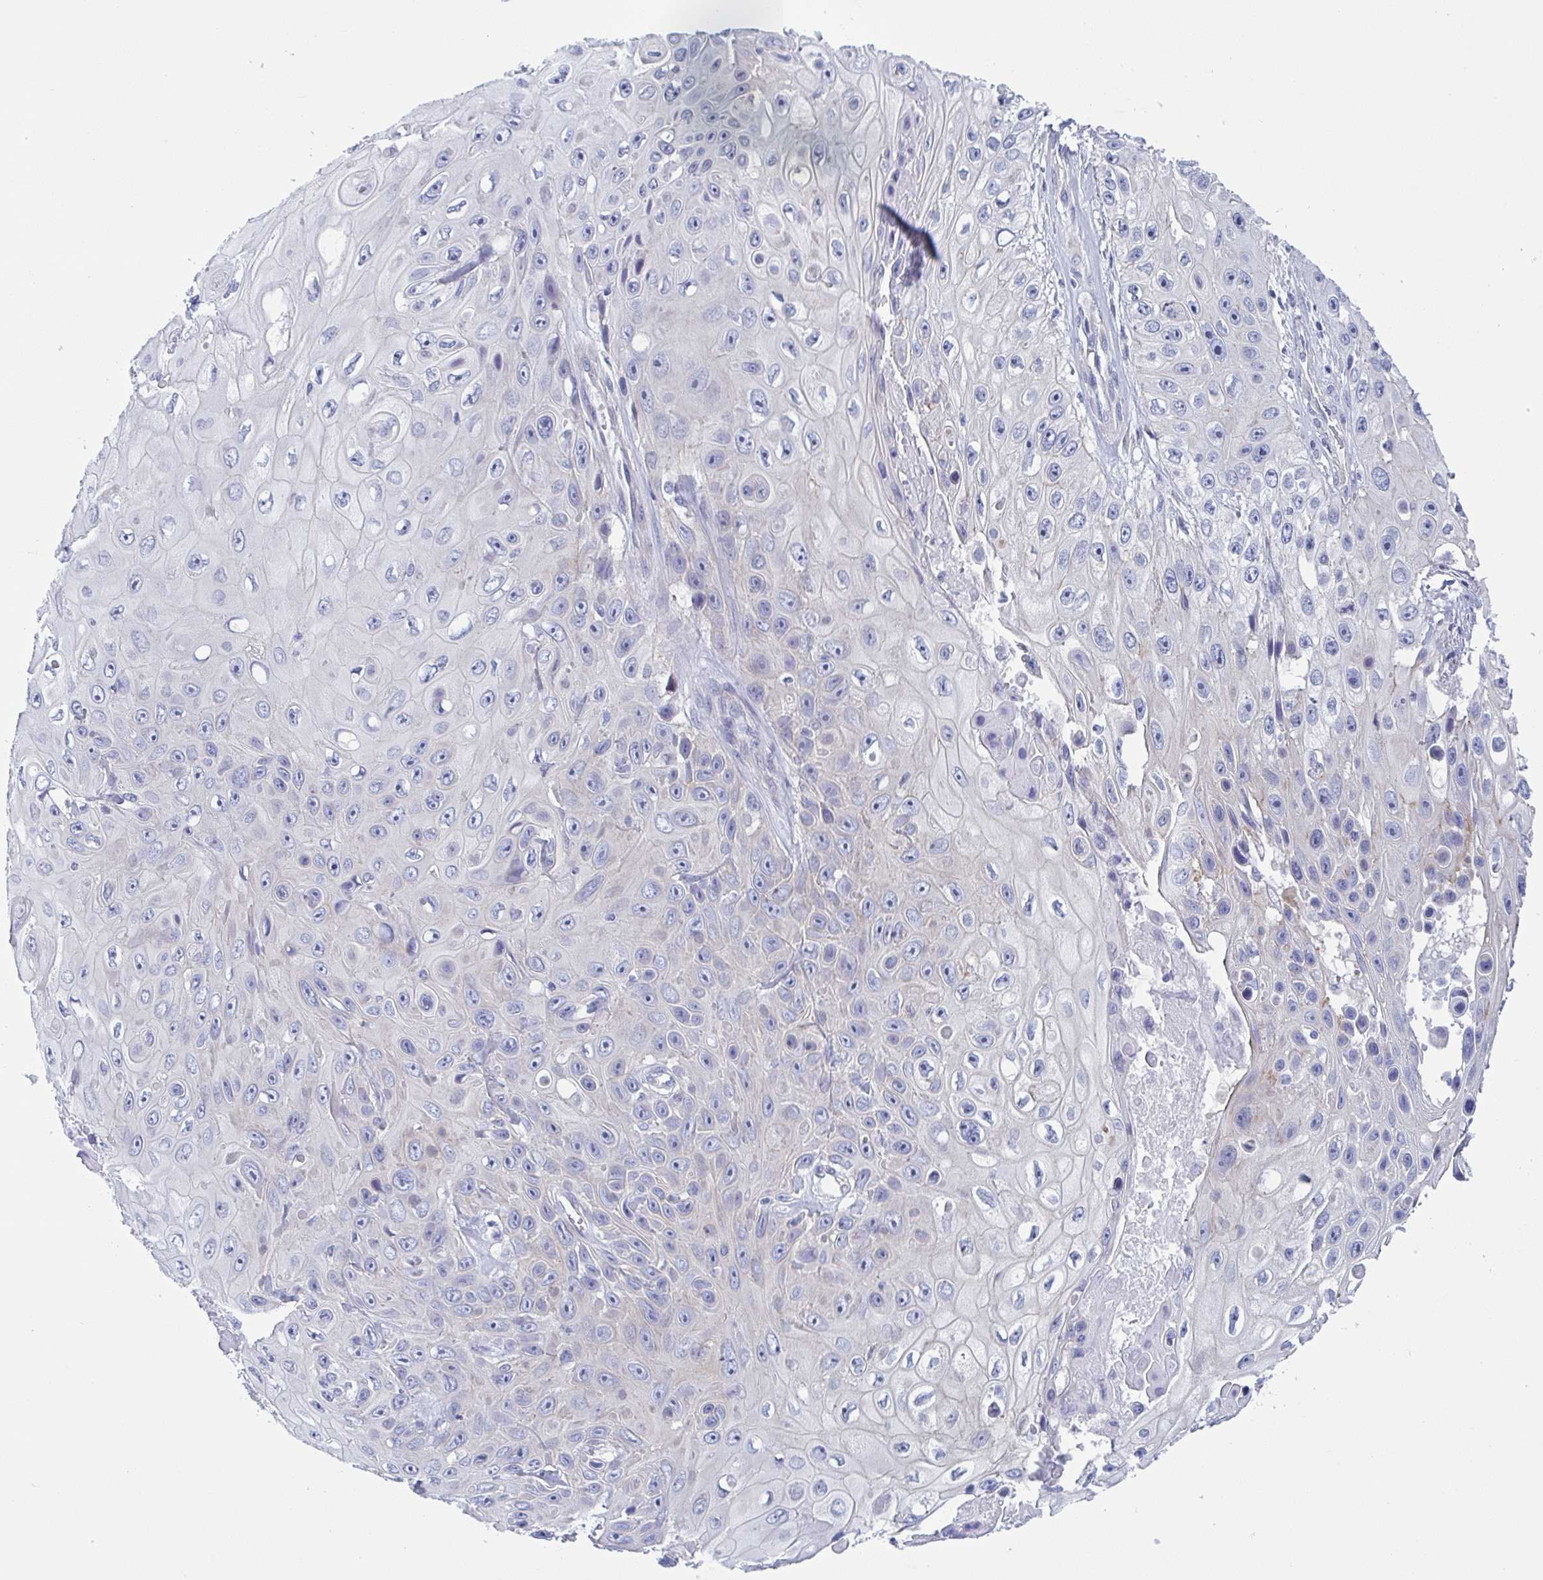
{"staining": {"intensity": "negative", "quantity": "none", "location": "none"}, "tissue": "skin cancer", "cell_type": "Tumor cells", "image_type": "cancer", "snomed": [{"axis": "morphology", "description": "Squamous cell carcinoma, NOS"}, {"axis": "topography", "description": "Skin"}], "caption": "IHC histopathology image of neoplastic tissue: human skin cancer (squamous cell carcinoma) stained with DAB (3,3'-diaminobenzidine) demonstrates no significant protein staining in tumor cells.", "gene": "DYNC1I1", "patient": {"sex": "male", "age": 82}}